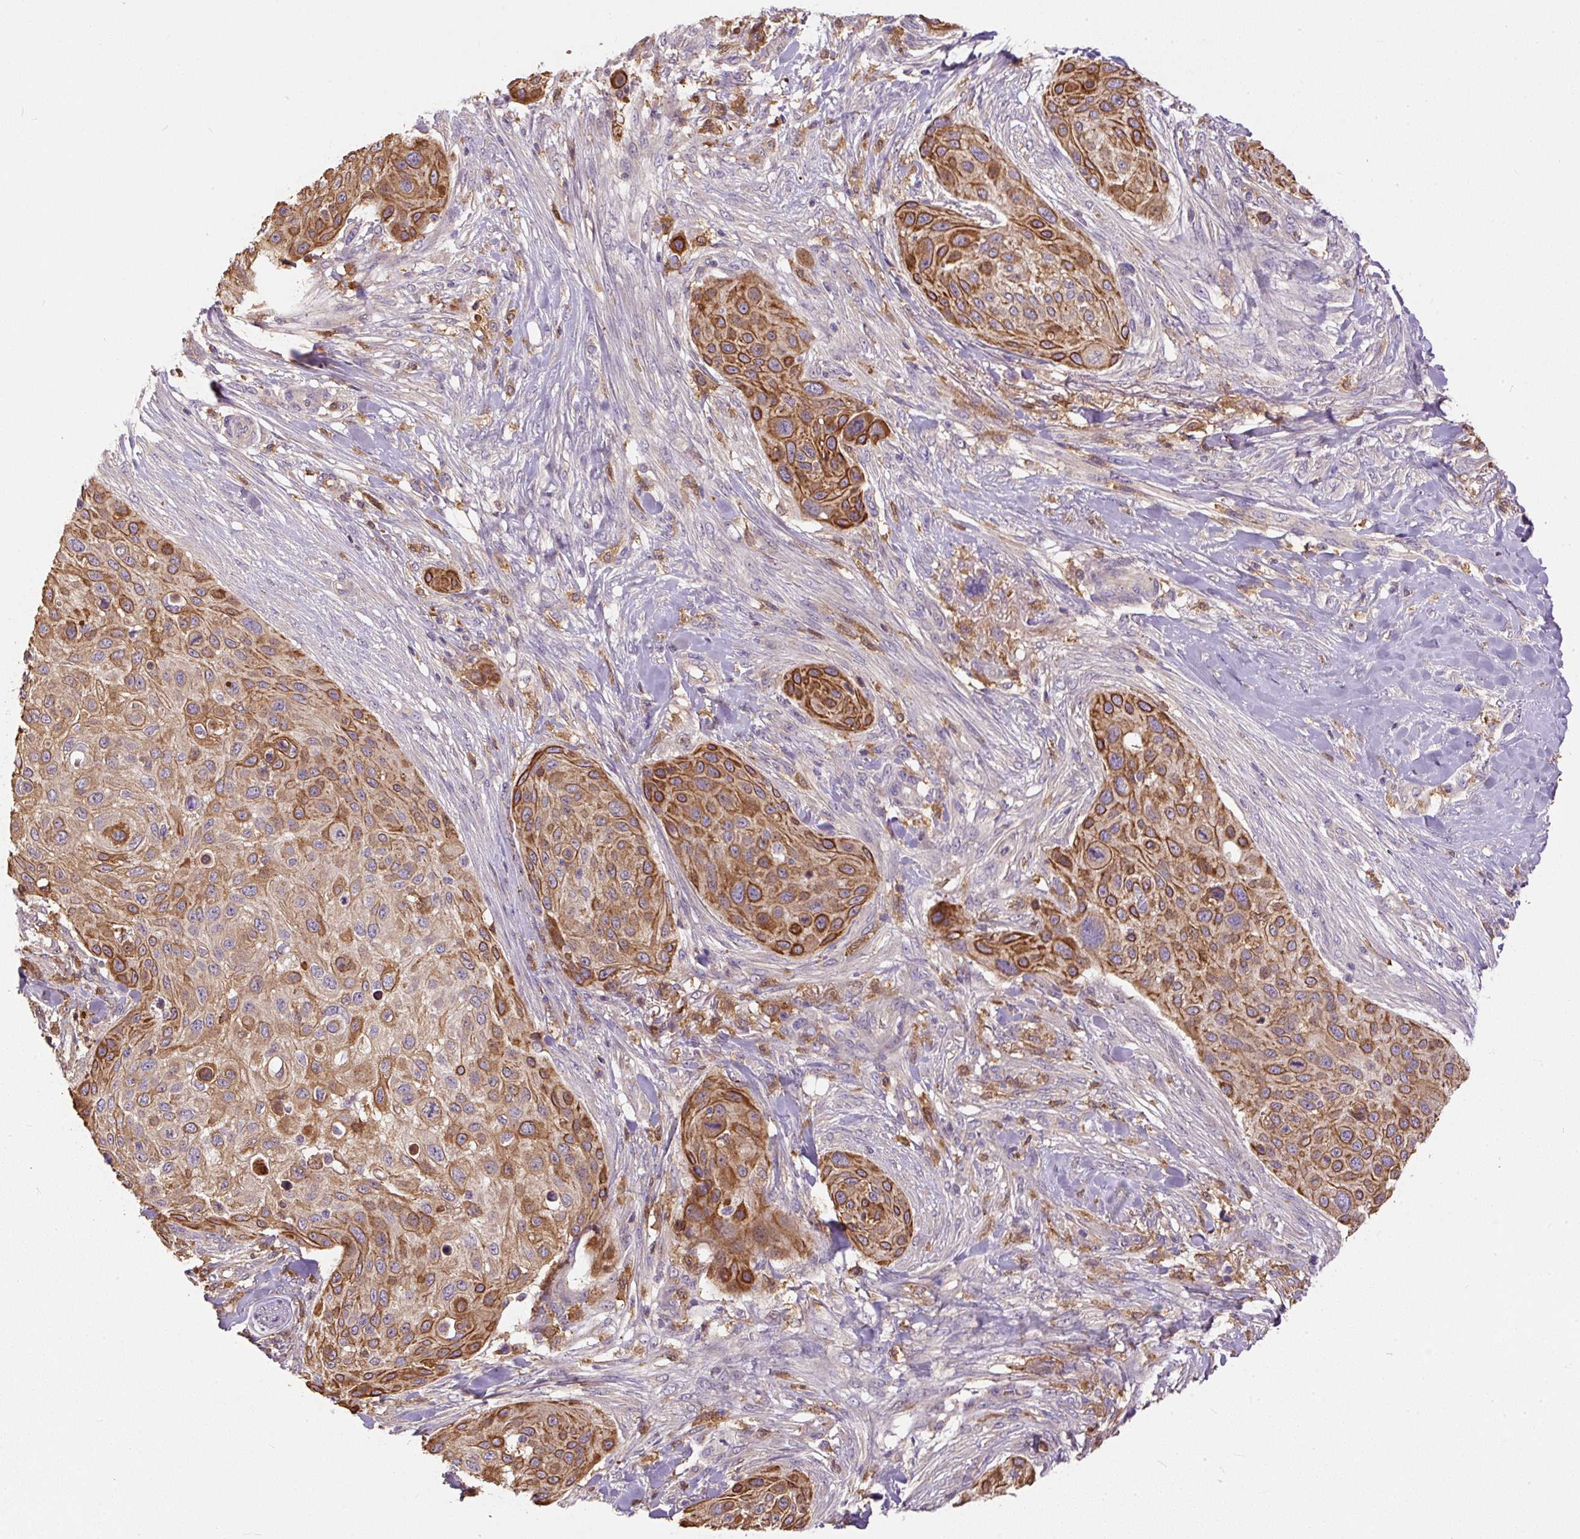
{"staining": {"intensity": "moderate", "quantity": ">75%", "location": "cytoplasmic/membranous"}, "tissue": "skin cancer", "cell_type": "Tumor cells", "image_type": "cancer", "snomed": [{"axis": "morphology", "description": "Squamous cell carcinoma, NOS"}, {"axis": "topography", "description": "Skin"}], "caption": "There is medium levels of moderate cytoplasmic/membranous positivity in tumor cells of squamous cell carcinoma (skin), as demonstrated by immunohistochemical staining (brown color).", "gene": "DAPK1", "patient": {"sex": "female", "age": 87}}